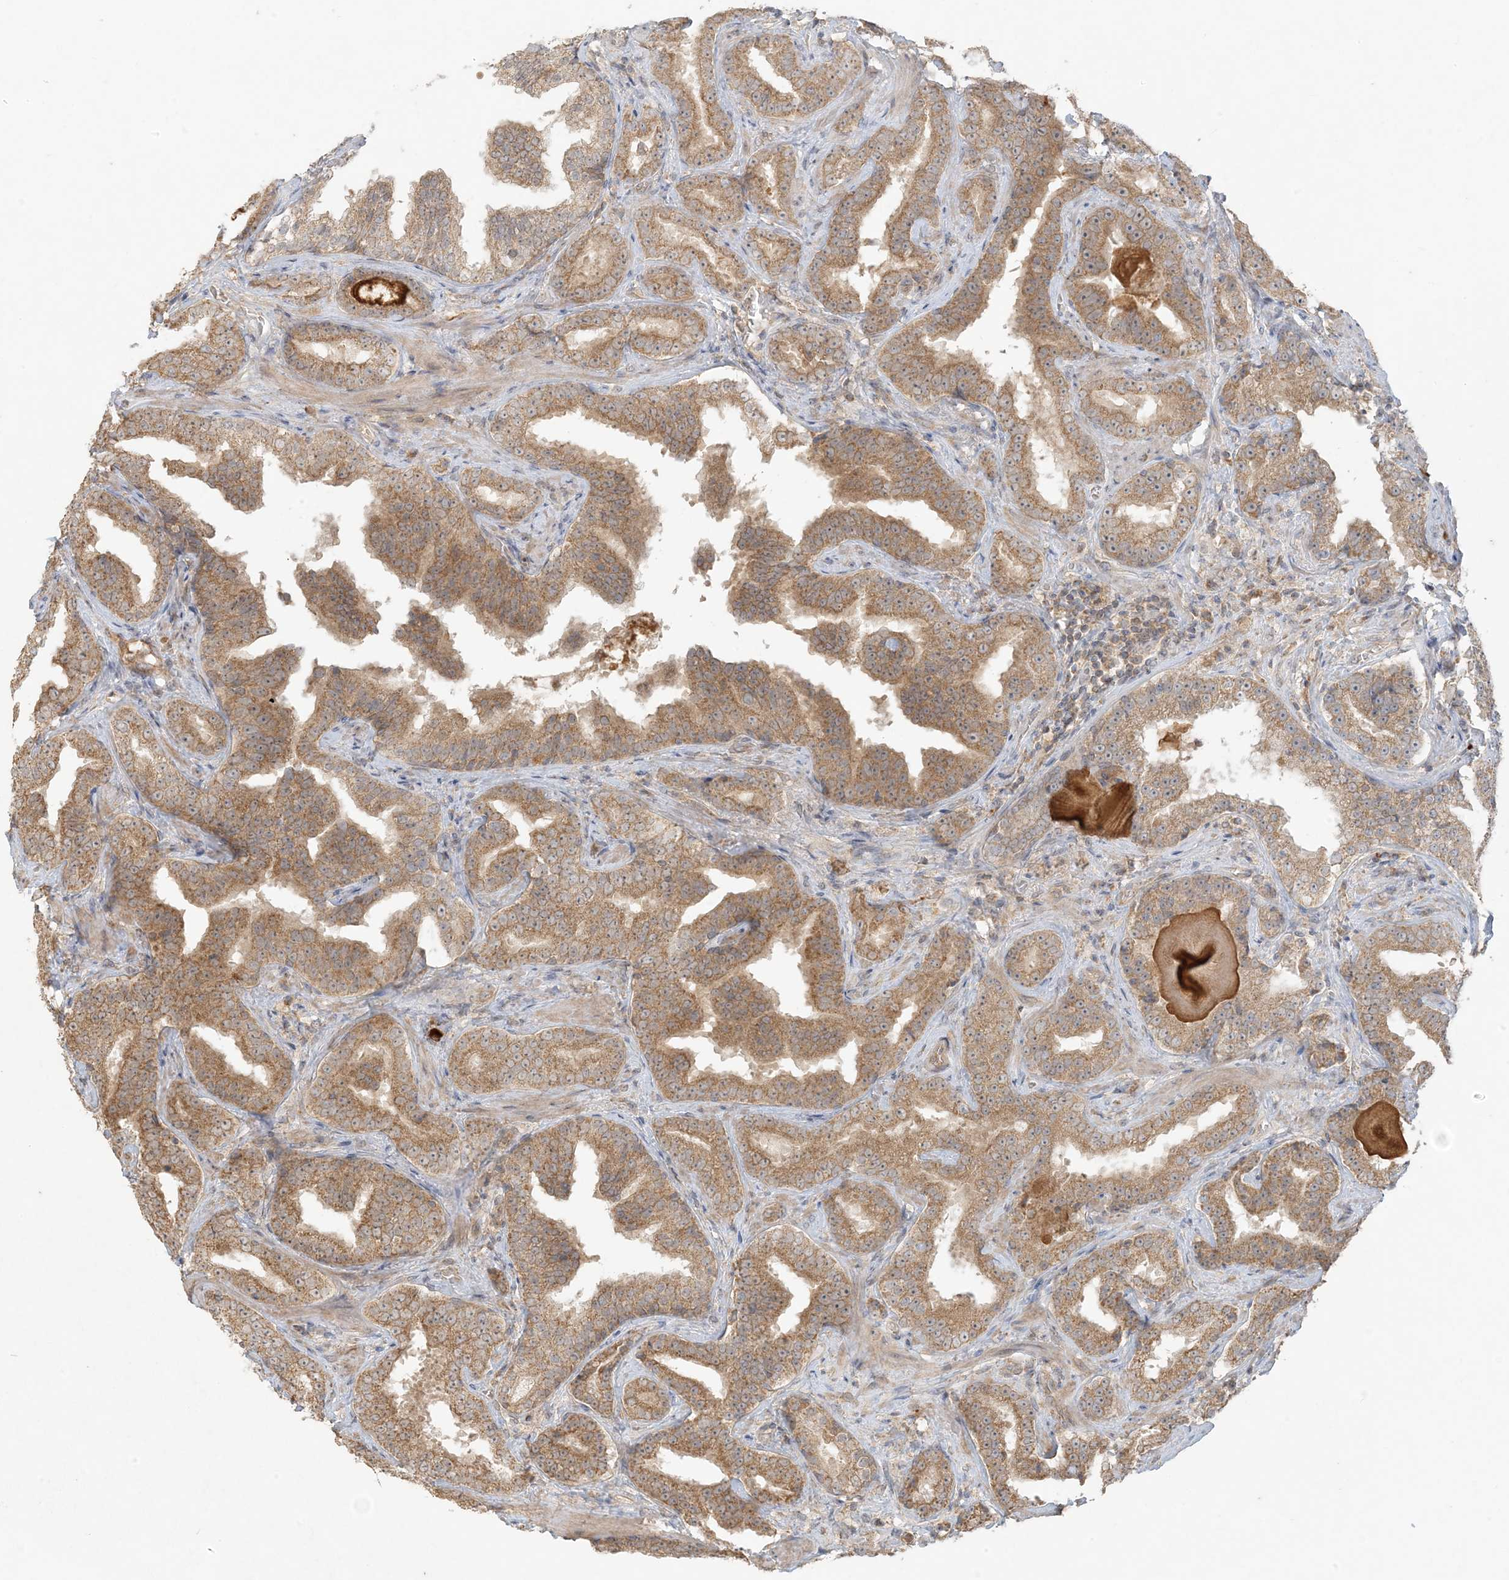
{"staining": {"intensity": "moderate", "quantity": ">75%", "location": "cytoplasmic/membranous"}, "tissue": "prostate cancer", "cell_type": "Tumor cells", "image_type": "cancer", "snomed": [{"axis": "morphology", "description": "Adenocarcinoma, Low grade"}, {"axis": "topography", "description": "Prostate"}], "caption": "IHC micrograph of neoplastic tissue: human low-grade adenocarcinoma (prostate) stained using immunohistochemistry (IHC) exhibits medium levels of moderate protein expression localized specifically in the cytoplasmic/membranous of tumor cells, appearing as a cytoplasmic/membranous brown color.", "gene": "MCOLN1", "patient": {"sex": "male", "age": 60}}